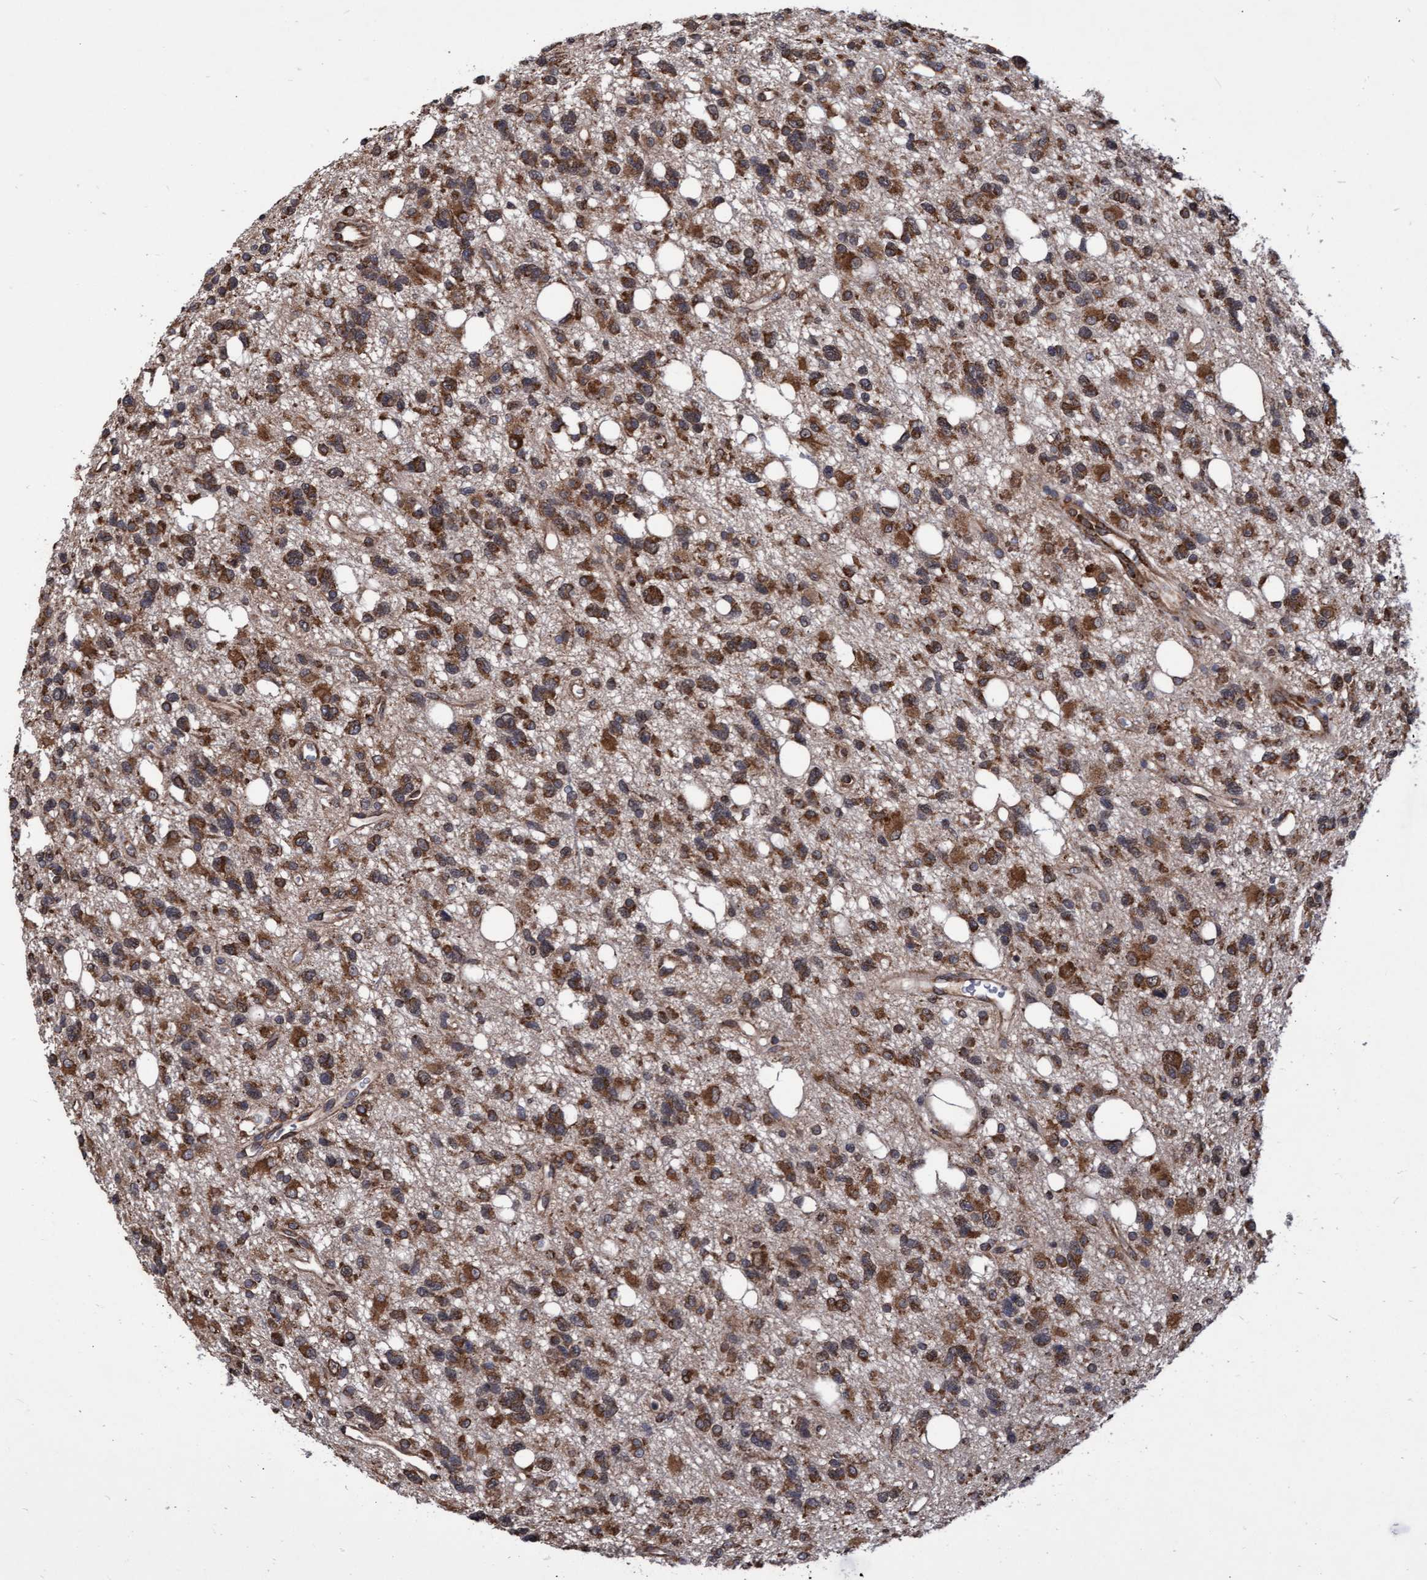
{"staining": {"intensity": "strong", "quantity": ">75%", "location": "cytoplasmic/membranous"}, "tissue": "glioma", "cell_type": "Tumor cells", "image_type": "cancer", "snomed": [{"axis": "morphology", "description": "Glioma, malignant, High grade"}, {"axis": "topography", "description": "Brain"}], "caption": "Immunohistochemical staining of human glioma displays high levels of strong cytoplasmic/membranous protein staining in approximately >75% of tumor cells.", "gene": "ABCF2", "patient": {"sex": "female", "age": 62}}